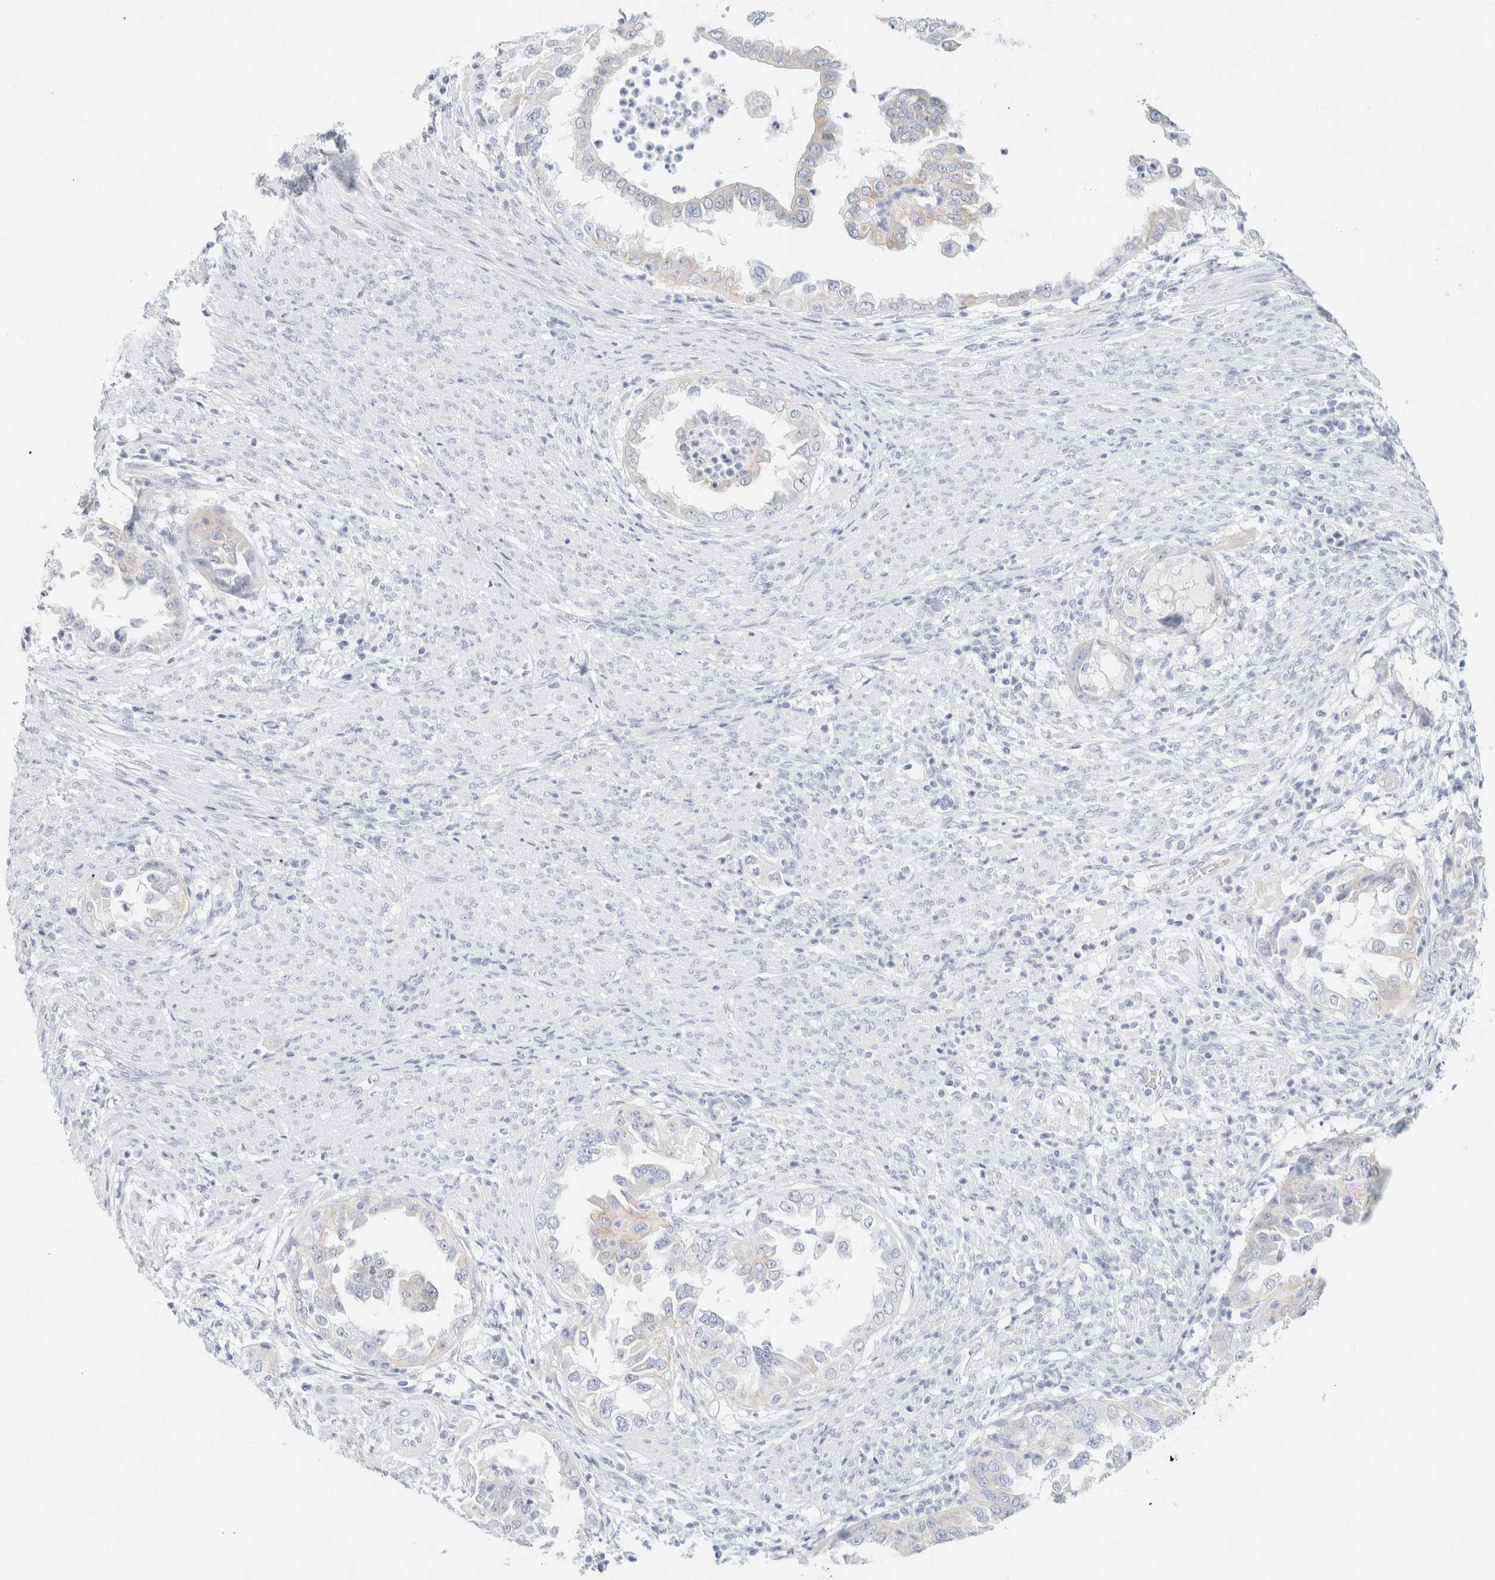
{"staining": {"intensity": "negative", "quantity": "none", "location": "none"}, "tissue": "endometrial cancer", "cell_type": "Tumor cells", "image_type": "cancer", "snomed": [{"axis": "morphology", "description": "Adenocarcinoma, NOS"}, {"axis": "topography", "description": "Endometrium"}], "caption": "A photomicrograph of human adenocarcinoma (endometrial) is negative for staining in tumor cells.", "gene": "KRT20", "patient": {"sex": "female", "age": 85}}